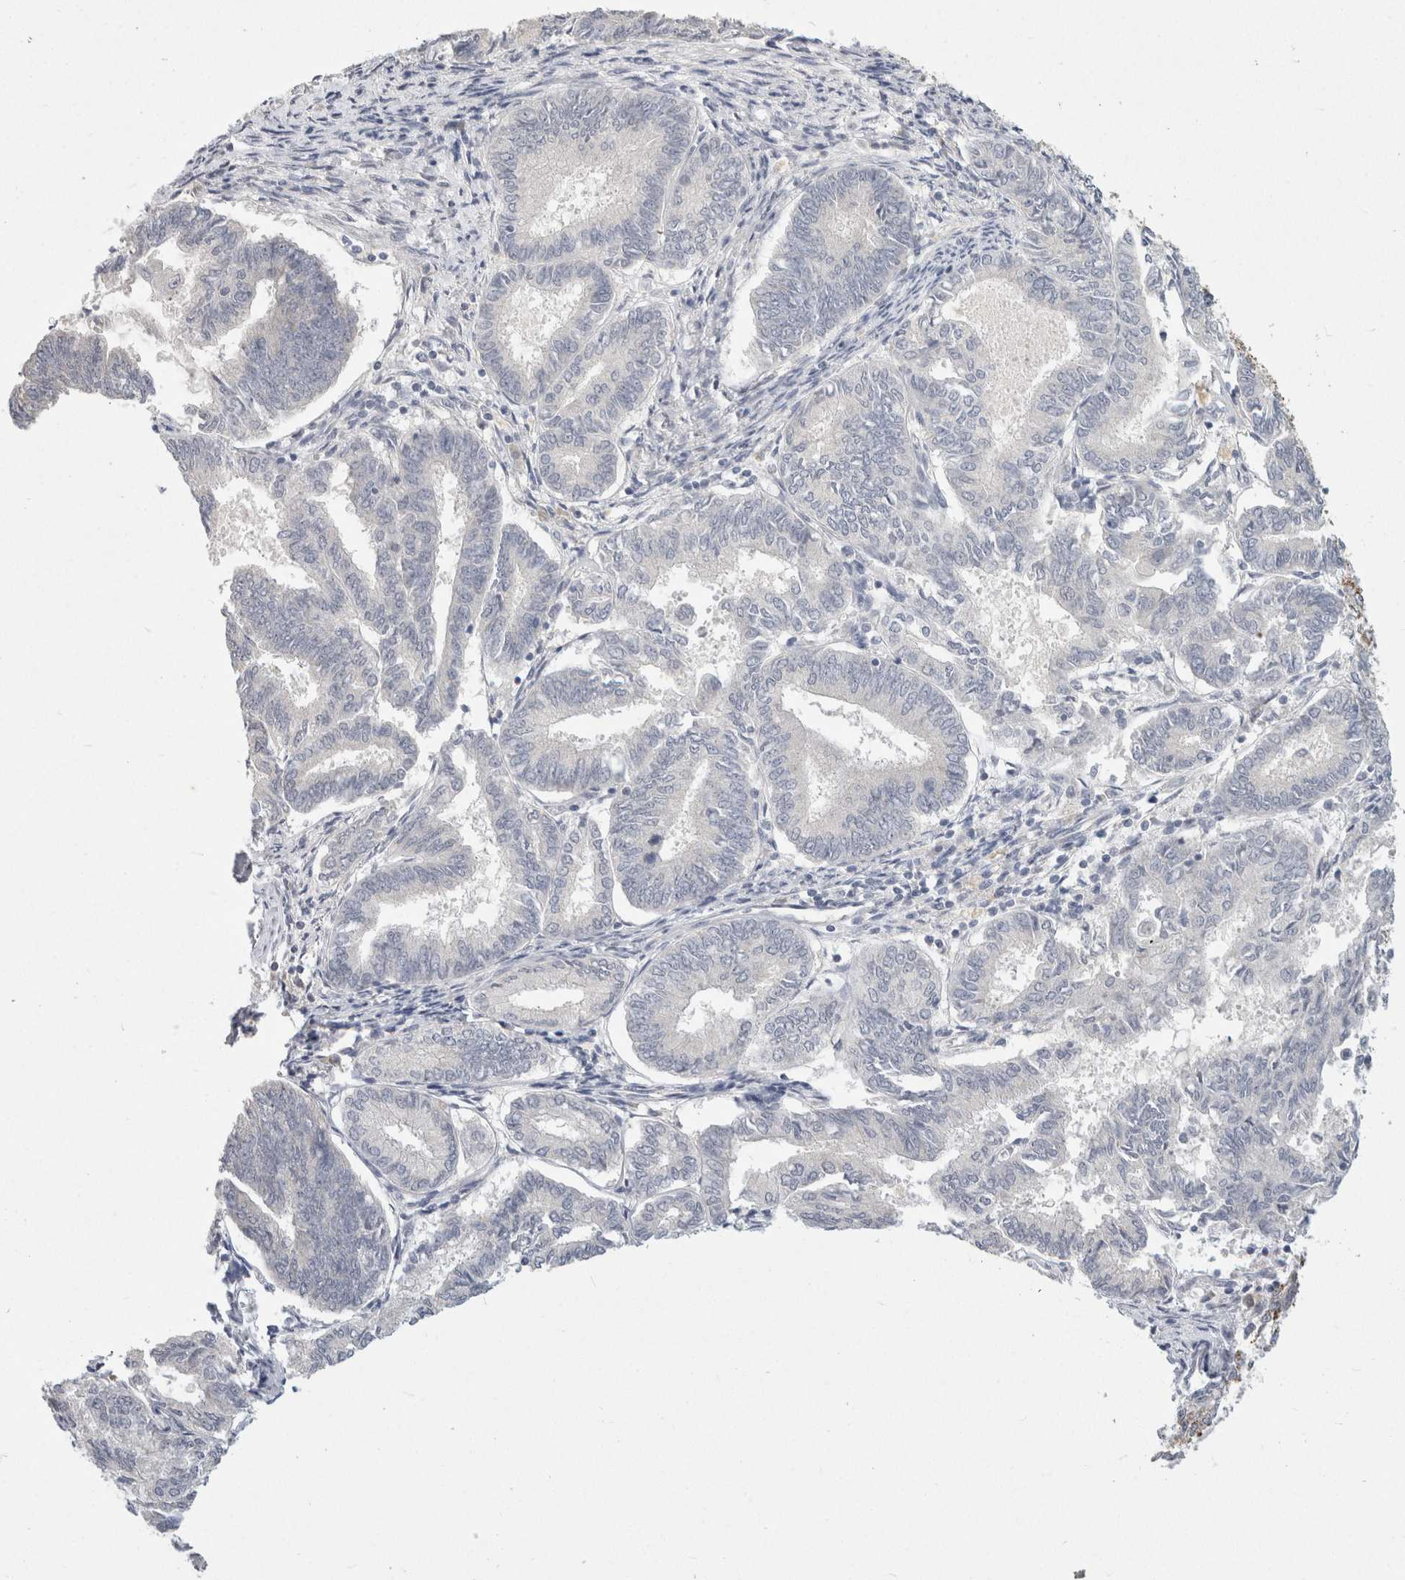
{"staining": {"intensity": "negative", "quantity": "none", "location": "none"}, "tissue": "endometrial cancer", "cell_type": "Tumor cells", "image_type": "cancer", "snomed": [{"axis": "morphology", "description": "Adenocarcinoma, NOS"}, {"axis": "topography", "description": "Endometrium"}], "caption": "High power microscopy histopathology image of an immunohistochemistry (IHC) histopathology image of endometrial adenocarcinoma, revealing no significant positivity in tumor cells.", "gene": "CHRM4", "patient": {"sex": "female", "age": 86}}